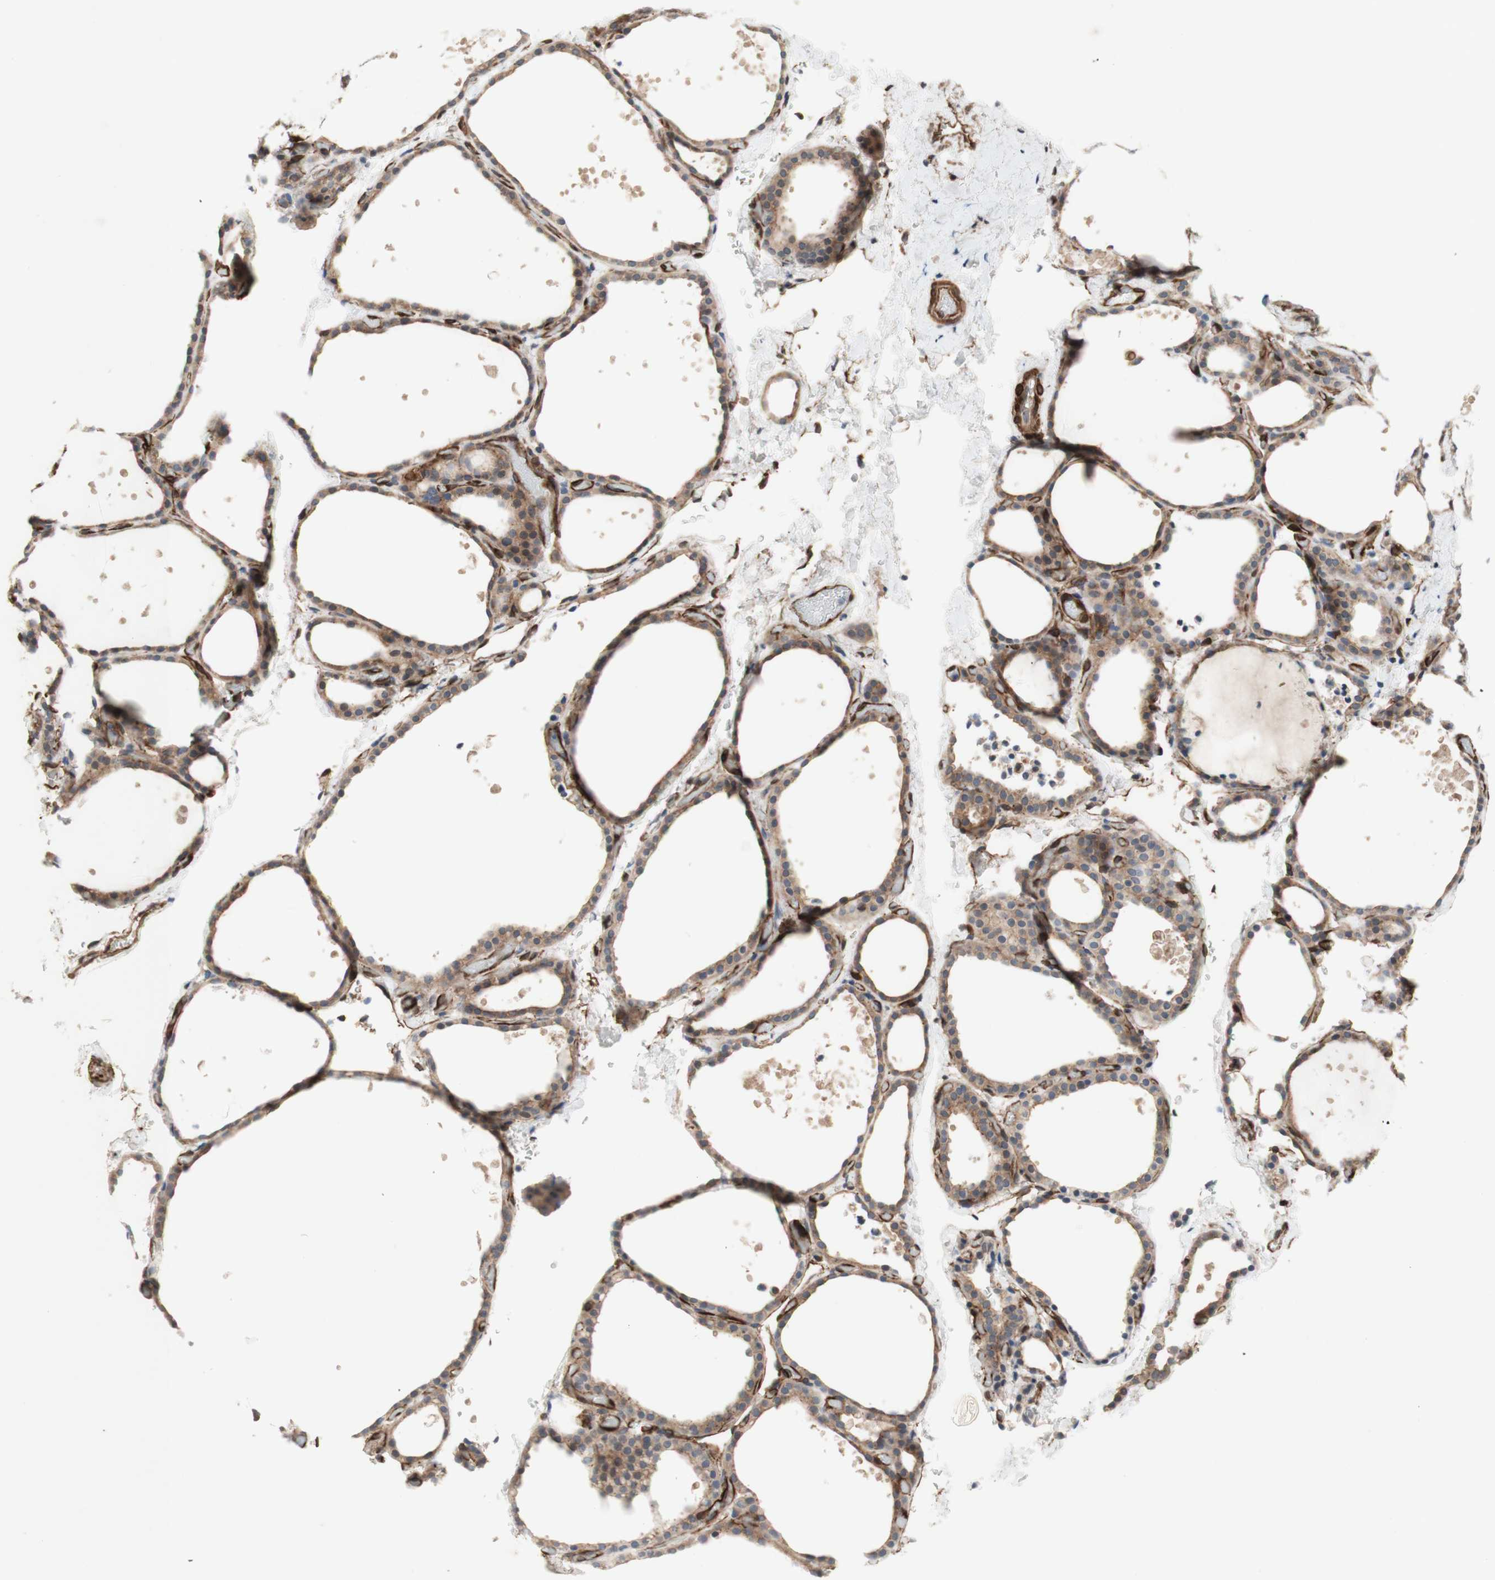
{"staining": {"intensity": "moderate", "quantity": ">75%", "location": "cytoplasmic/membranous"}, "tissue": "thyroid gland", "cell_type": "Glandular cells", "image_type": "normal", "snomed": [{"axis": "morphology", "description": "Normal tissue, NOS"}, {"axis": "topography", "description": "Thyroid gland"}], "caption": "A medium amount of moderate cytoplasmic/membranous staining is seen in approximately >75% of glandular cells in normal thyroid gland. (brown staining indicates protein expression, while blue staining denotes nuclei).", "gene": "CNN3", "patient": {"sex": "female", "age": 44}}